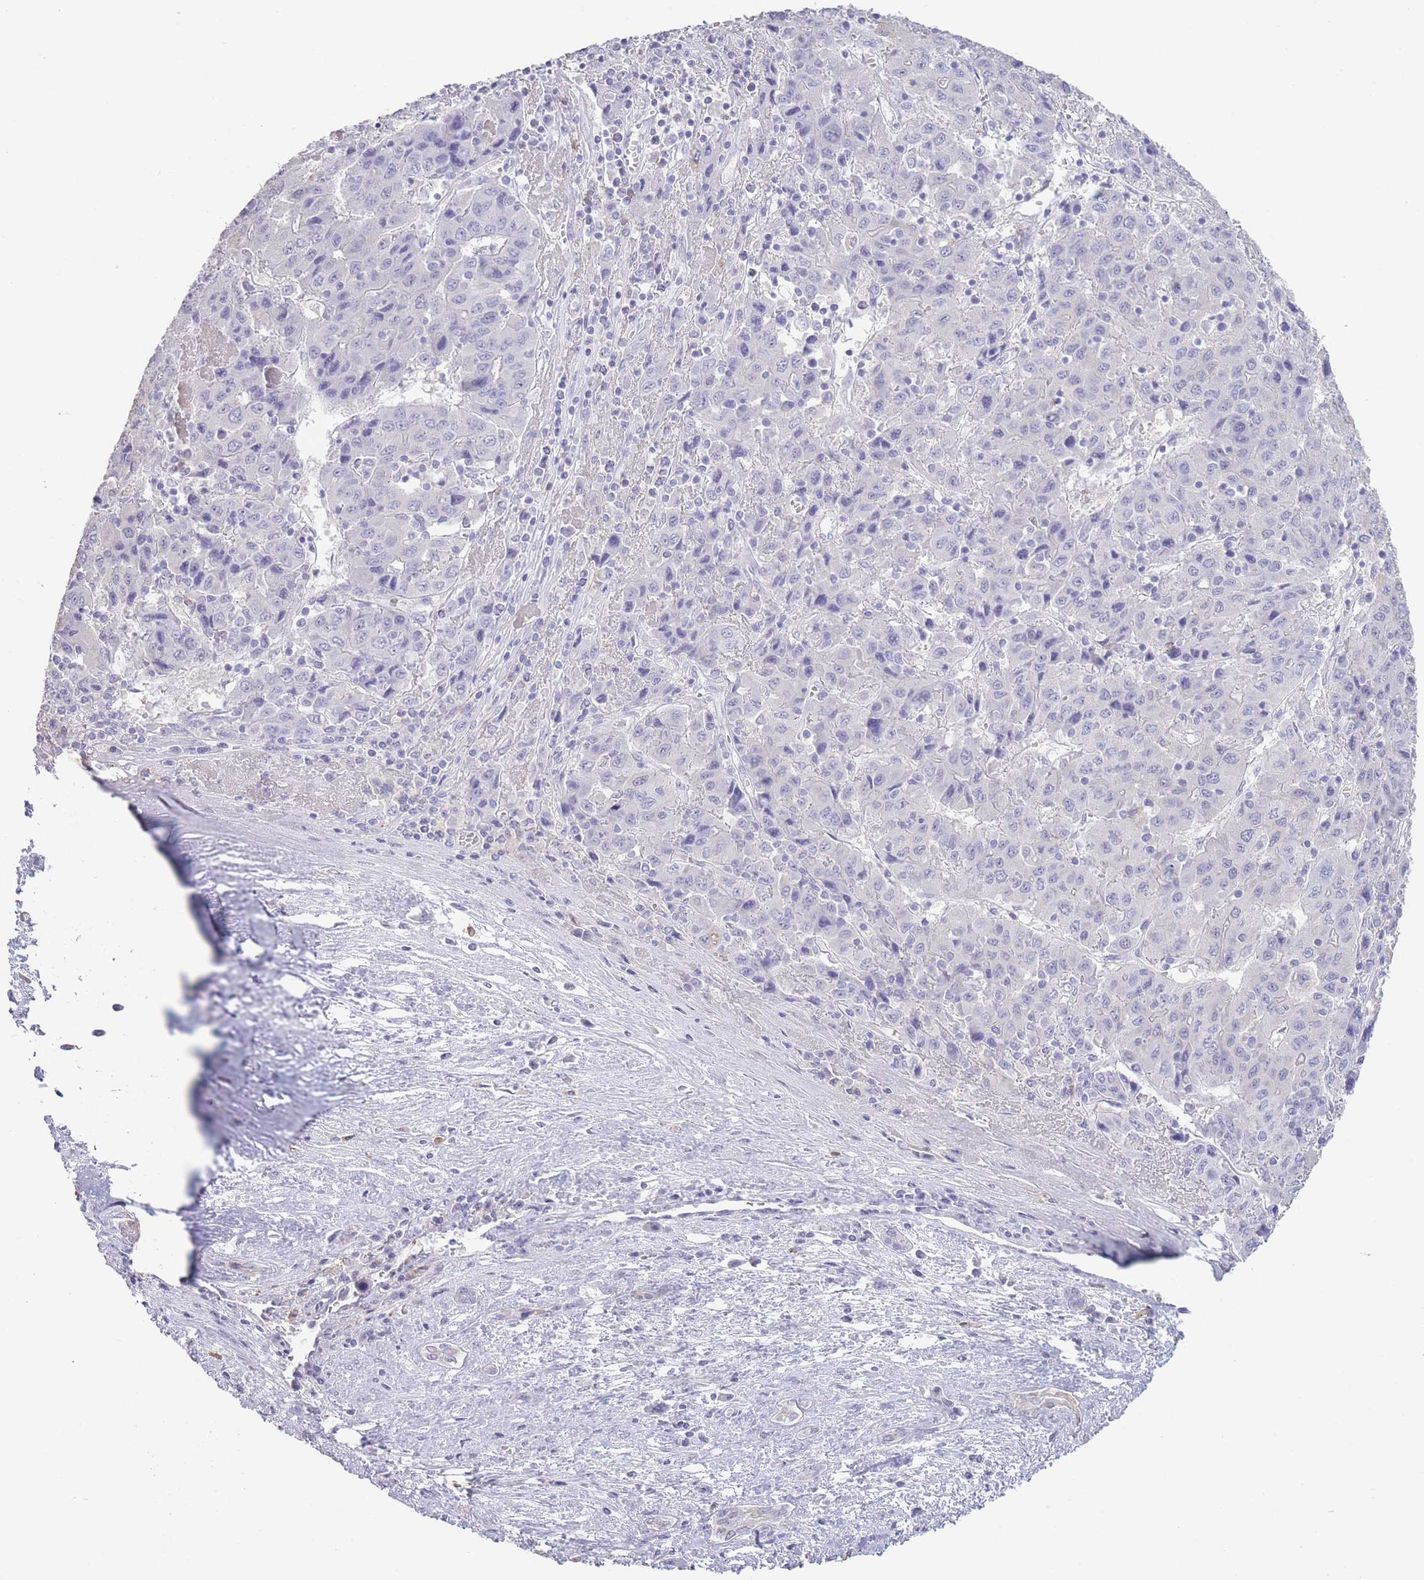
{"staining": {"intensity": "negative", "quantity": "none", "location": "none"}, "tissue": "liver cancer", "cell_type": "Tumor cells", "image_type": "cancer", "snomed": [{"axis": "morphology", "description": "Carcinoma, Hepatocellular, NOS"}, {"axis": "topography", "description": "Liver"}], "caption": "A histopathology image of liver hepatocellular carcinoma stained for a protein demonstrates no brown staining in tumor cells.", "gene": "CD37", "patient": {"sex": "female", "age": 53}}